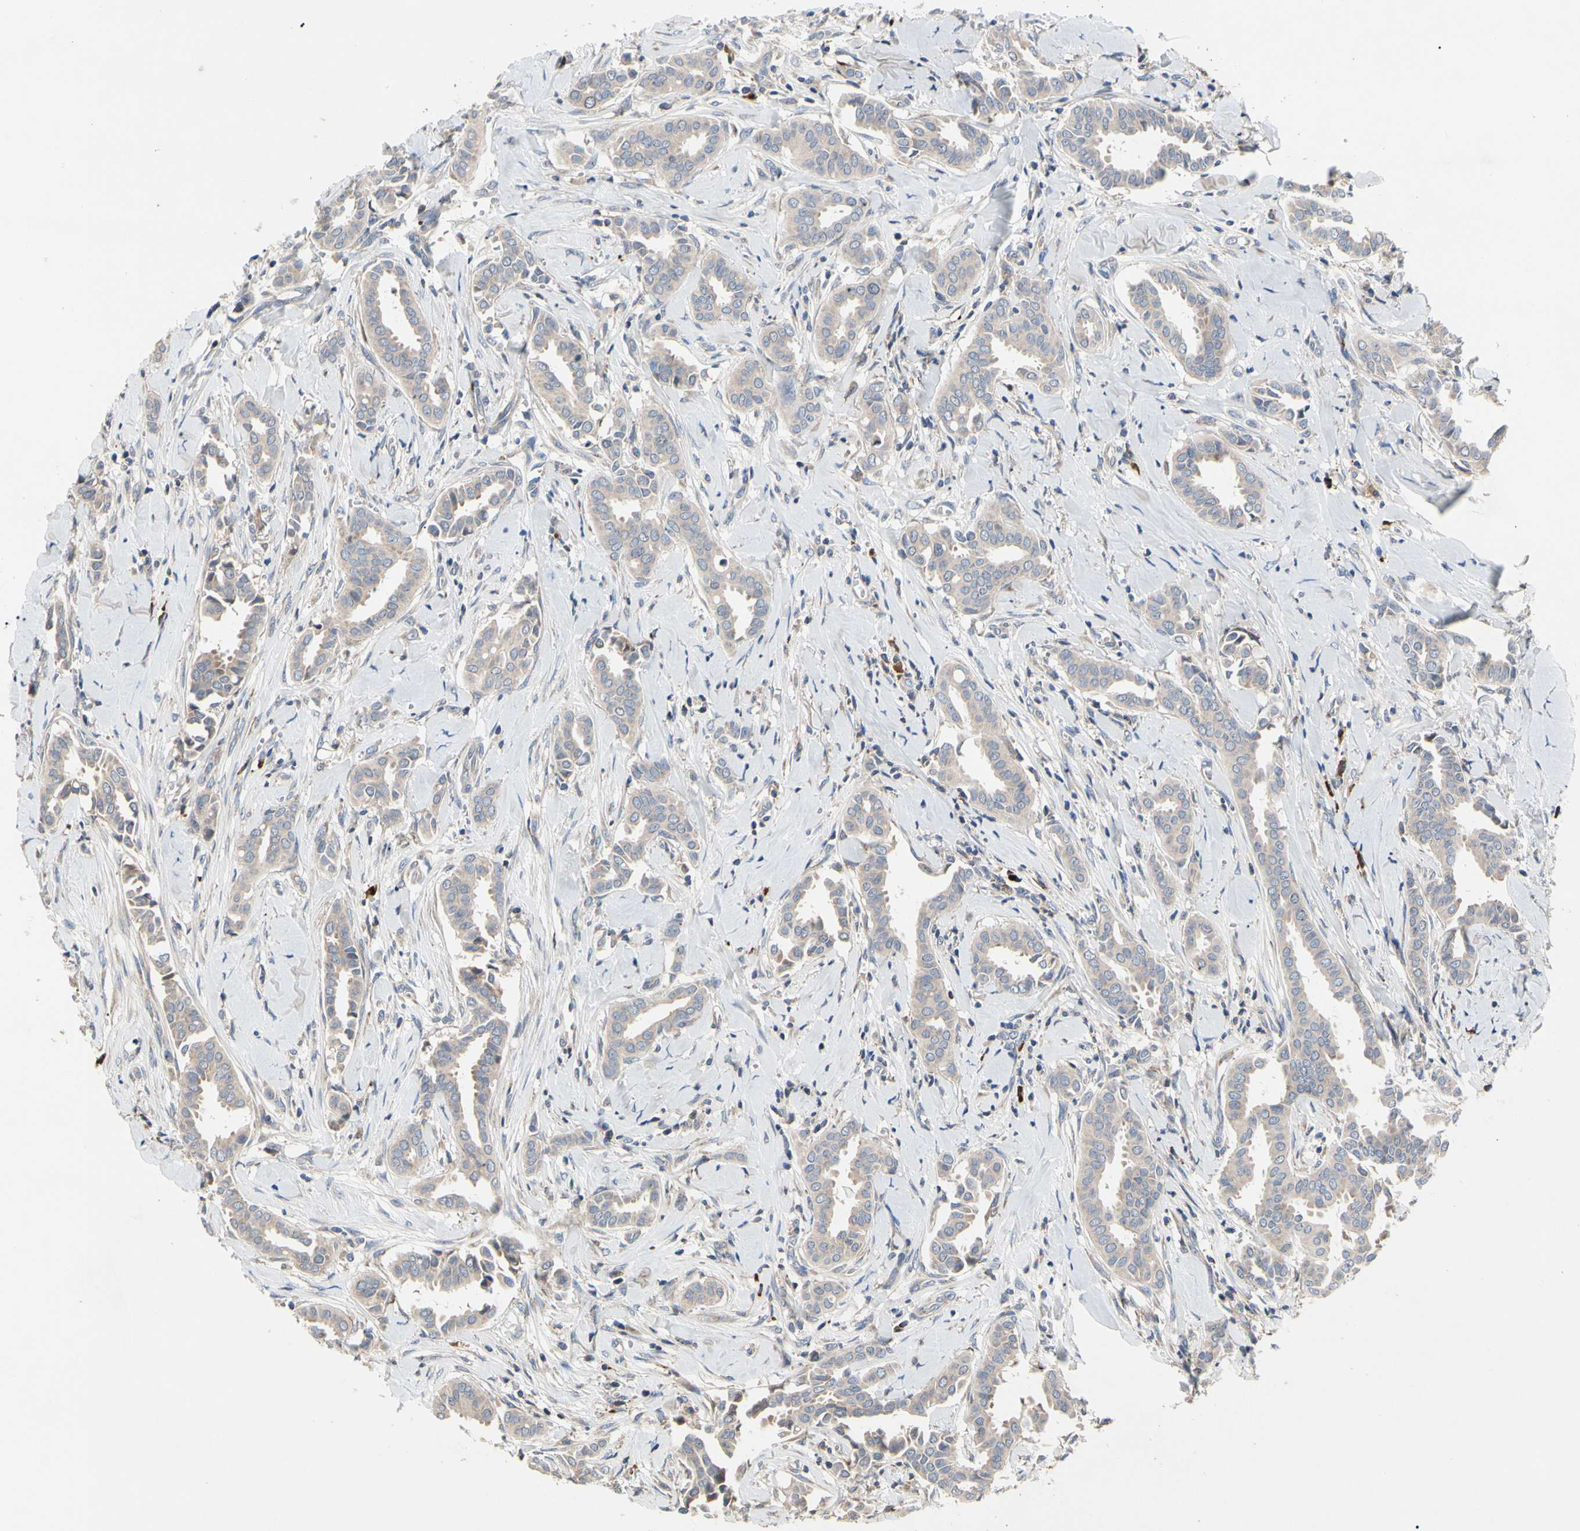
{"staining": {"intensity": "weak", "quantity": ">75%", "location": "cytoplasmic/membranous"}, "tissue": "head and neck cancer", "cell_type": "Tumor cells", "image_type": "cancer", "snomed": [{"axis": "morphology", "description": "Adenocarcinoma, NOS"}, {"axis": "topography", "description": "Salivary gland"}, {"axis": "topography", "description": "Head-Neck"}], "caption": "Human head and neck cancer stained with a brown dye shows weak cytoplasmic/membranous positive expression in approximately >75% of tumor cells.", "gene": "MMEL1", "patient": {"sex": "female", "age": 59}}